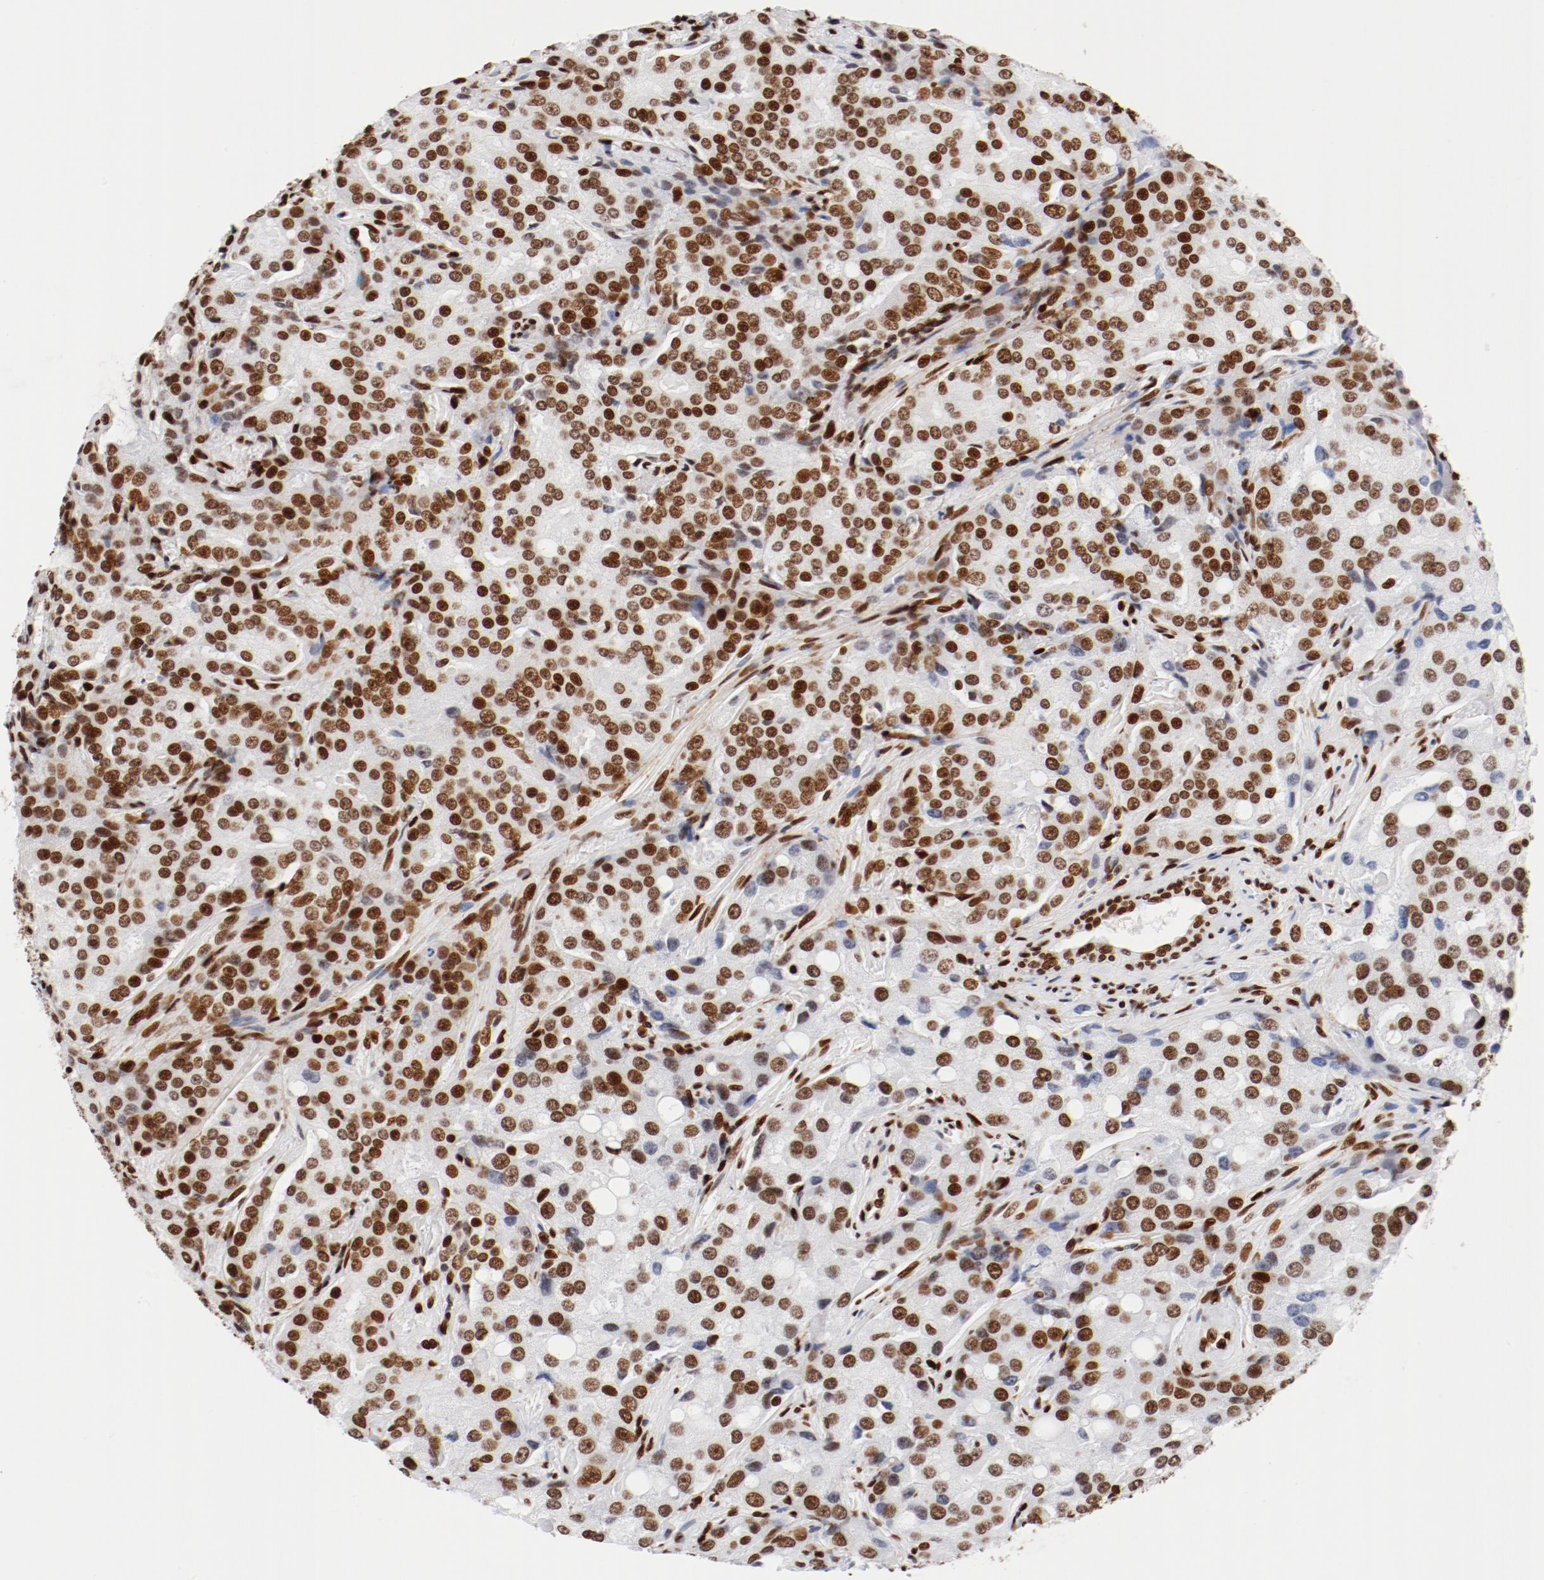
{"staining": {"intensity": "strong", "quantity": ">75%", "location": "nuclear"}, "tissue": "prostate cancer", "cell_type": "Tumor cells", "image_type": "cancer", "snomed": [{"axis": "morphology", "description": "Adenocarcinoma, High grade"}, {"axis": "topography", "description": "Prostate"}], "caption": "Adenocarcinoma (high-grade) (prostate) stained with immunohistochemistry (IHC) shows strong nuclear expression in approximately >75% of tumor cells. (DAB IHC, brown staining for protein, blue staining for nuclei).", "gene": "CTBP1", "patient": {"sex": "male", "age": 72}}